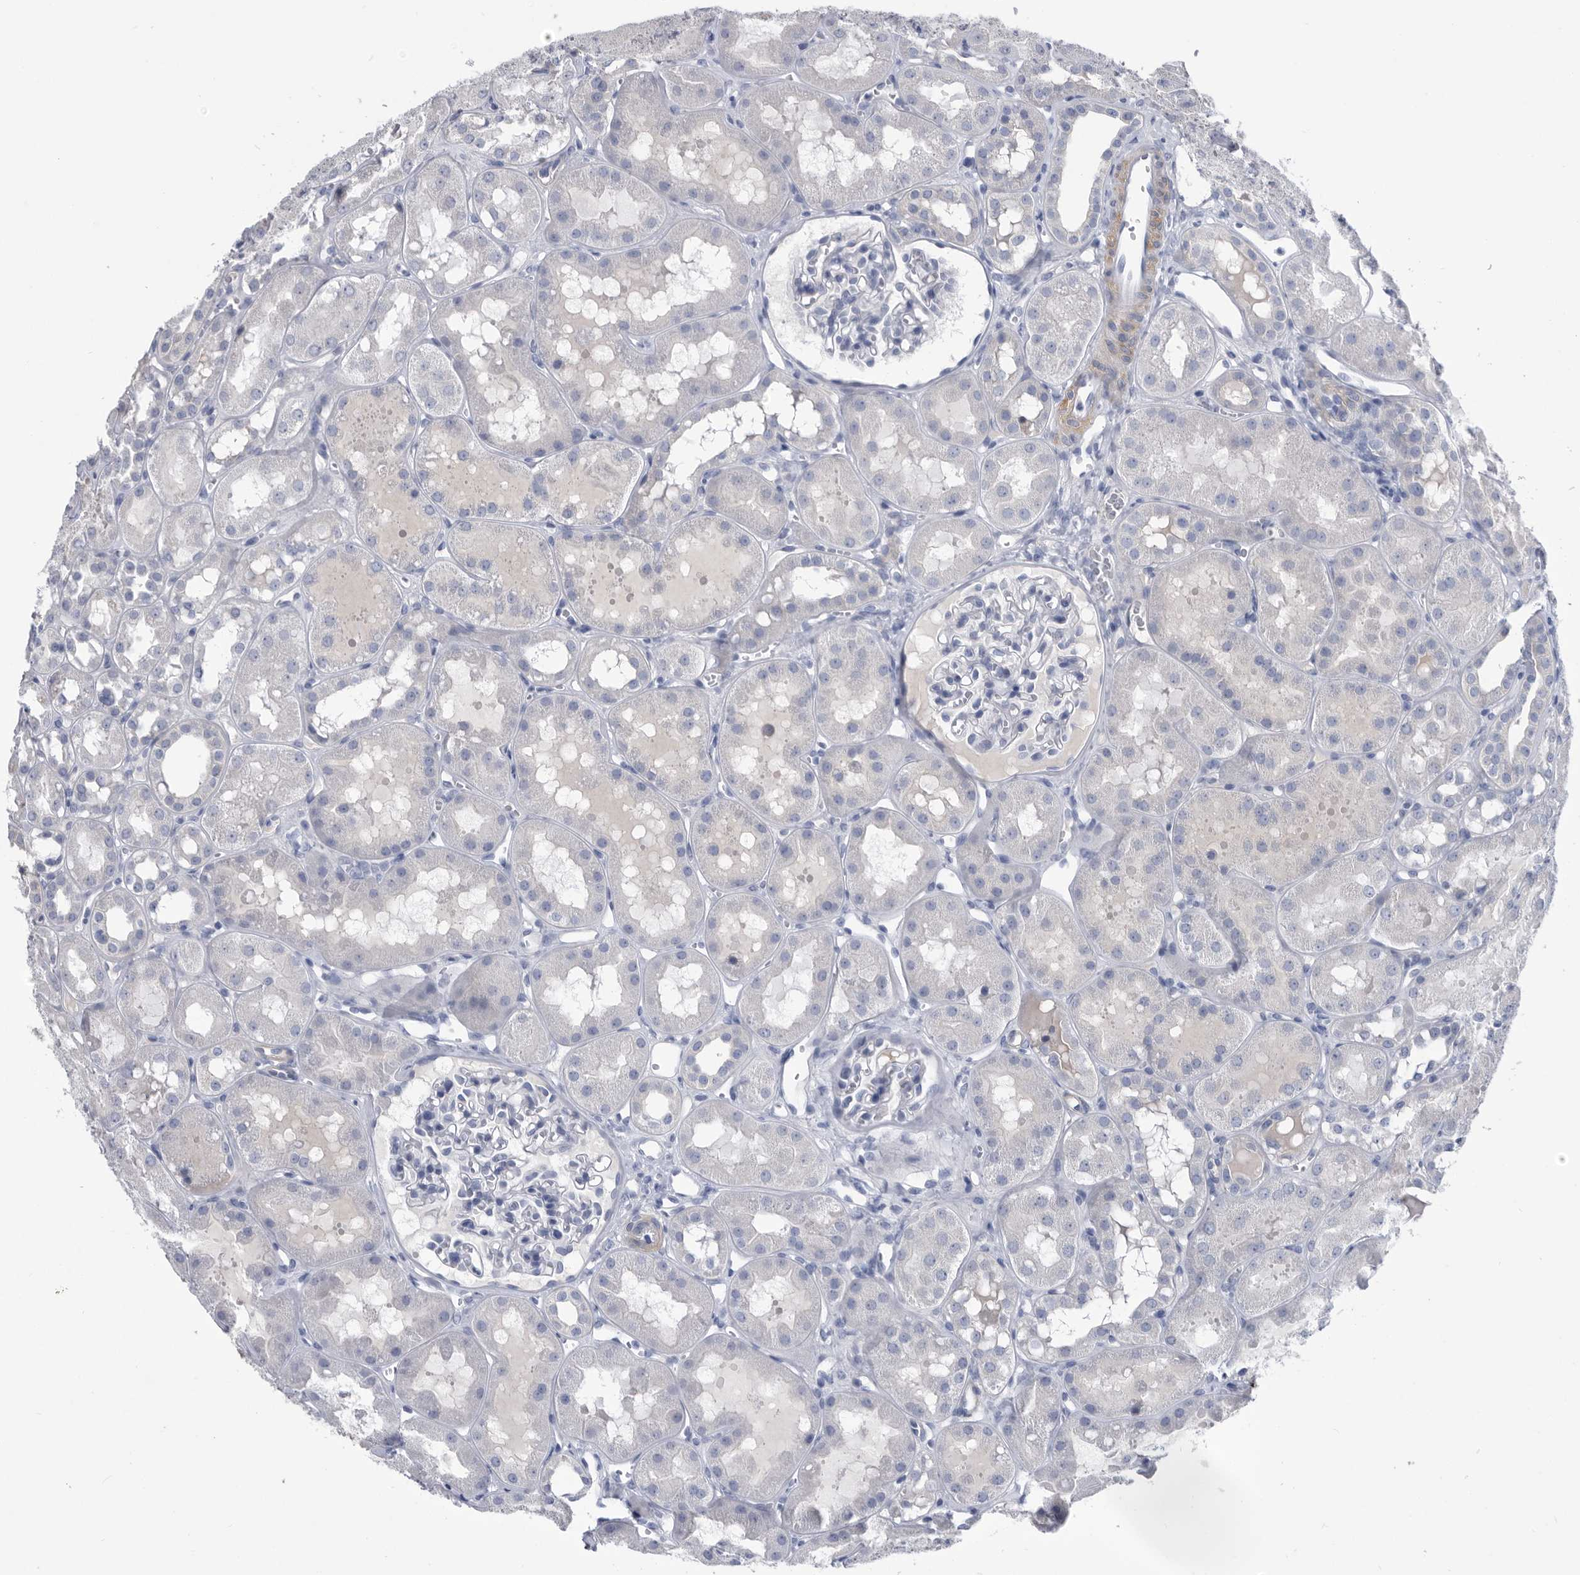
{"staining": {"intensity": "negative", "quantity": "none", "location": "none"}, "tissue": "kidney", "cell_type": "Cells in glomeruli", "image_type": "normal", "snomed": [{"axis": "morphology", "description": "Normal tissue, NOS"}, {"axis": "topography", "description": "Kidney"}], "caption": "Human kidney stained for a protein using IHC shows no staining in cells in glomeruli.", "gene": "BTBD6", "patient": {"sex": "male", "age": 16}}